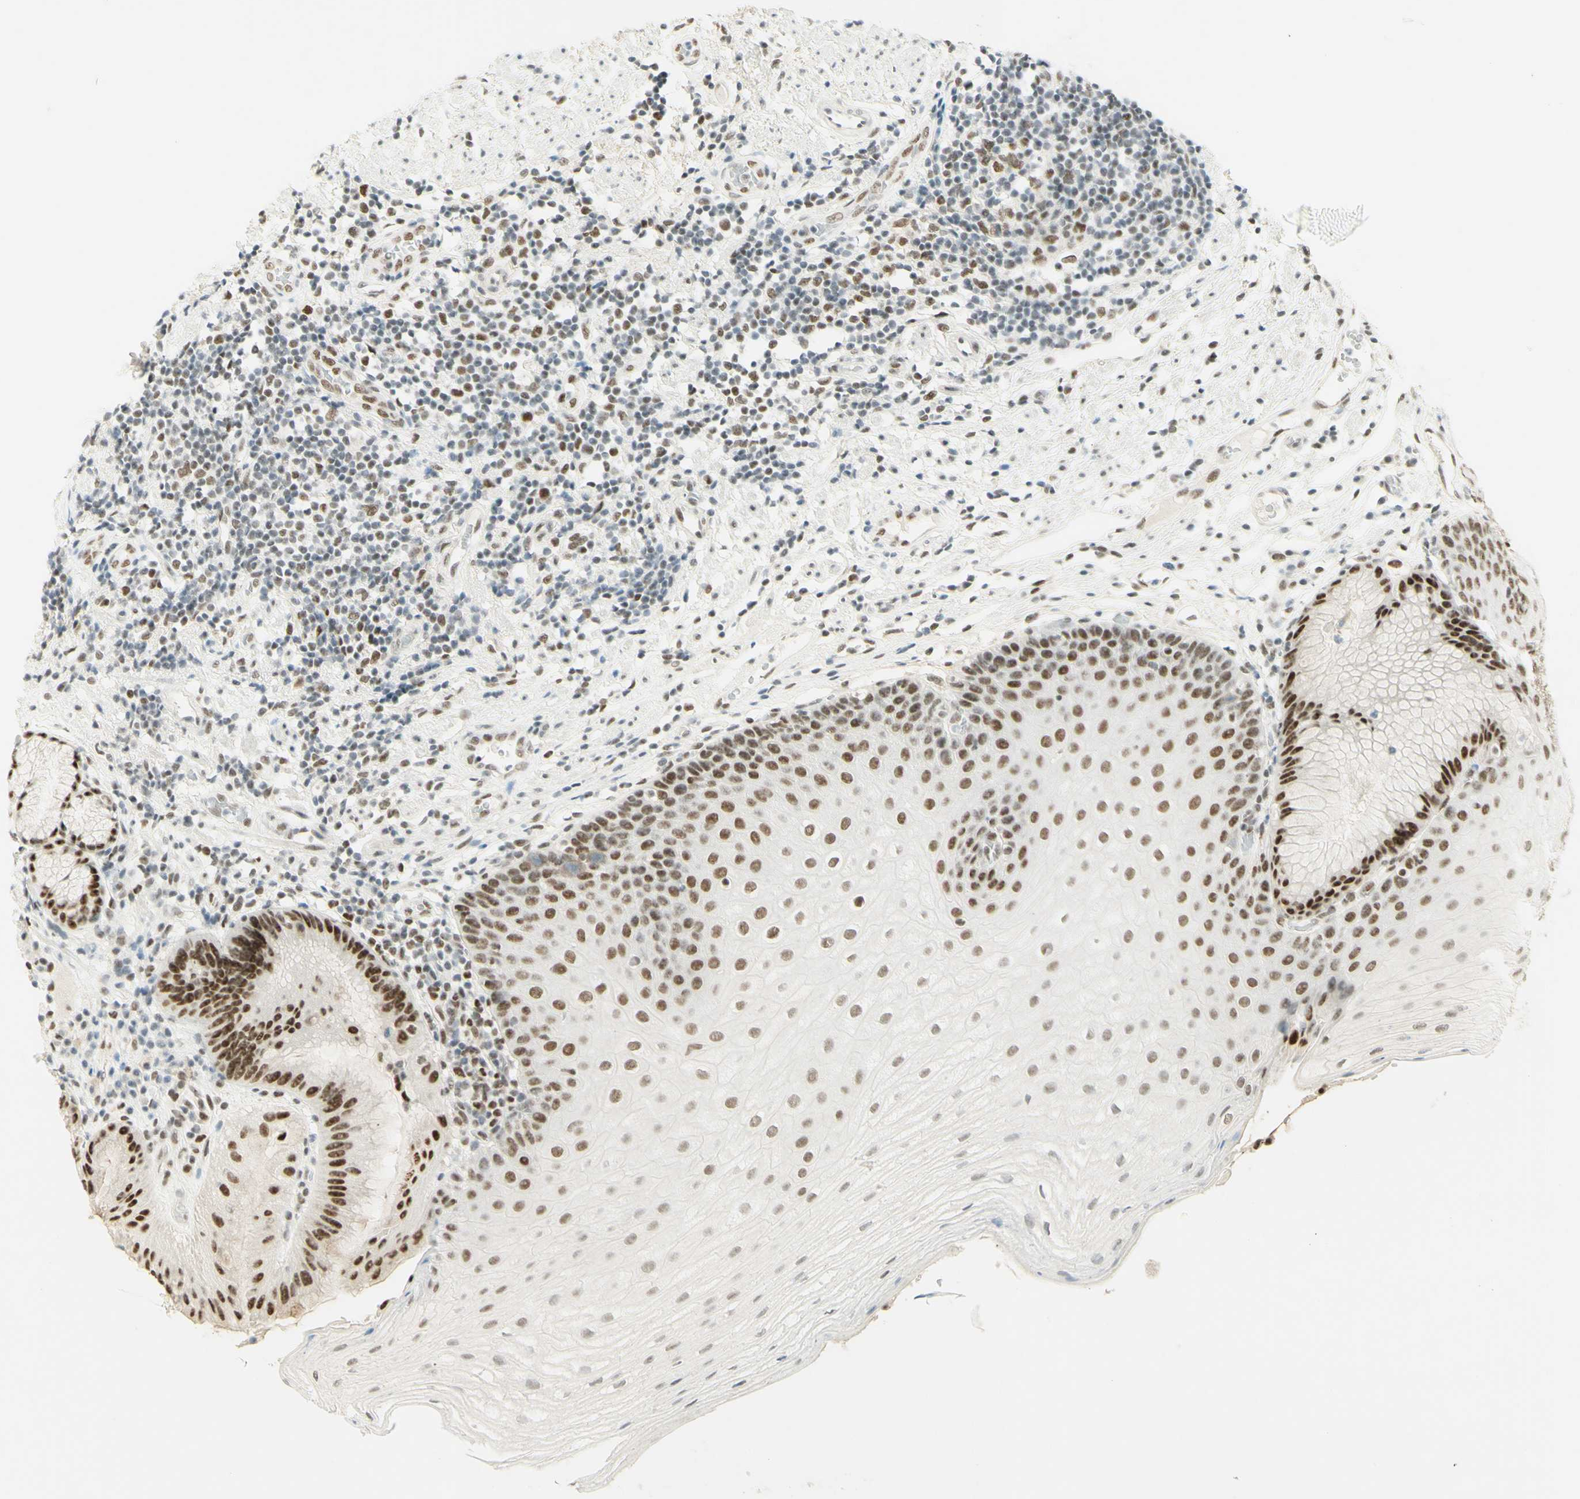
{"staining": {"intensity": "moderate", "quantity": ">75%", "location": "nuclear"}, "tissue": "stomach", "cell_type": "Glandular cells", "image_type": "normal", "snomed": [{"axis": "morphology", "description": "Normal tissue, NOS"}, {"axis": "topography", "description": "Stomach, upper"}], "caption": "Human stomach stained with a brown dye shows moderate nuclear positive expression in about >75% of glandular cells.", "gene": "PMS2", "patient": {"sex": "male", "age": 72}}